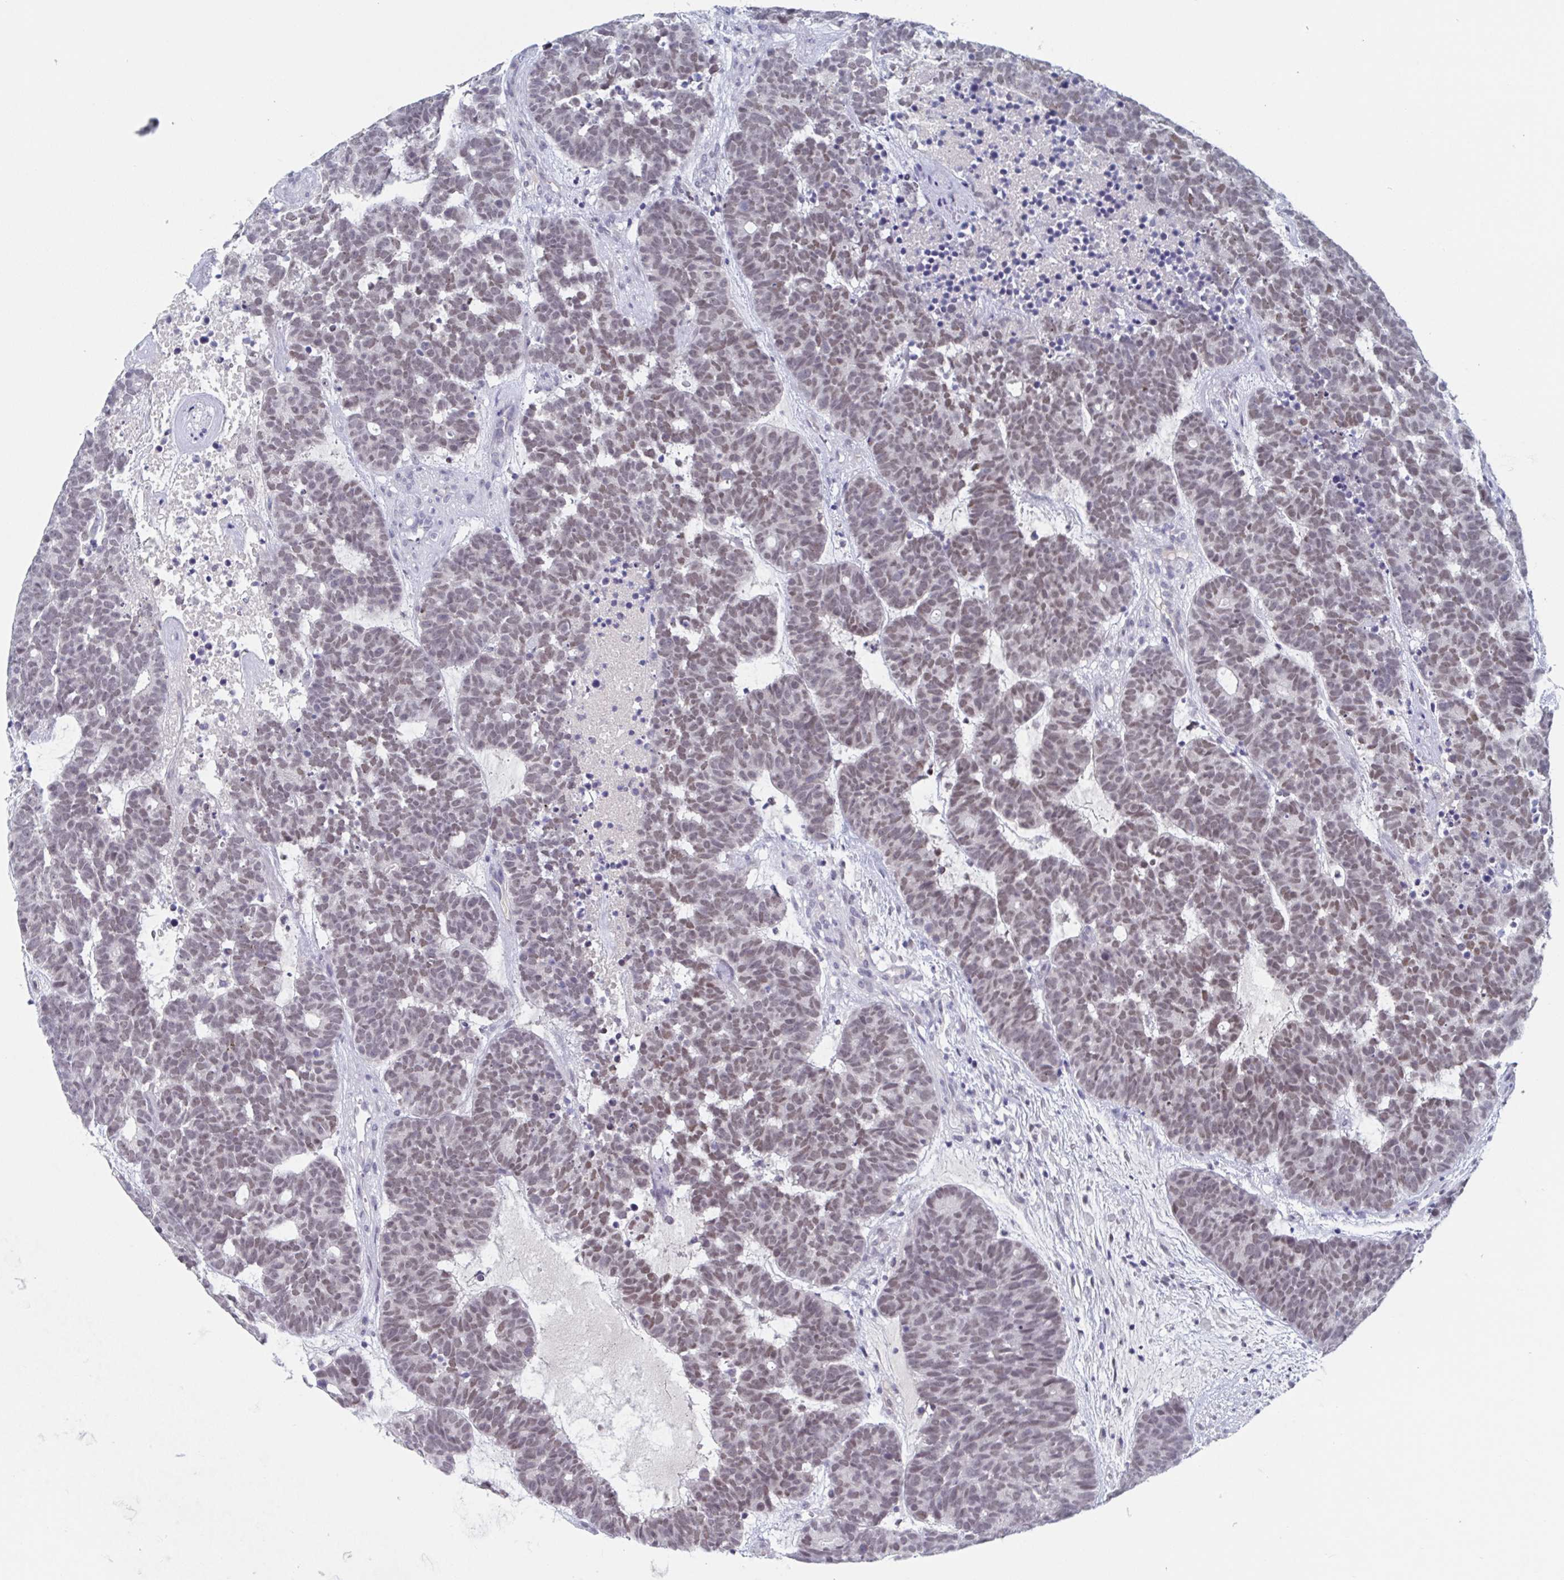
{"staining": {"intensity": "moderate", "quantity": "25%-75%", "location": "nuclear"}, "tissue": "head and neck cancer", "cell_type": "Tumor cells", "image_type": "cancer", "snomed": [{"axis": "morphology", "description": "Adenocarcinoma, NOS"}, {"axis": "topography", "description": "Head-Neck"}], "caption": "Head and neck cancer (adenocarcinoma) tissue shows moderate nuclear staining in about 25%-75% of tumor cells, visualized by immunohistochemistry.", "gene": "KDM4D", "patient": {"sex": "female", "age": 81}}